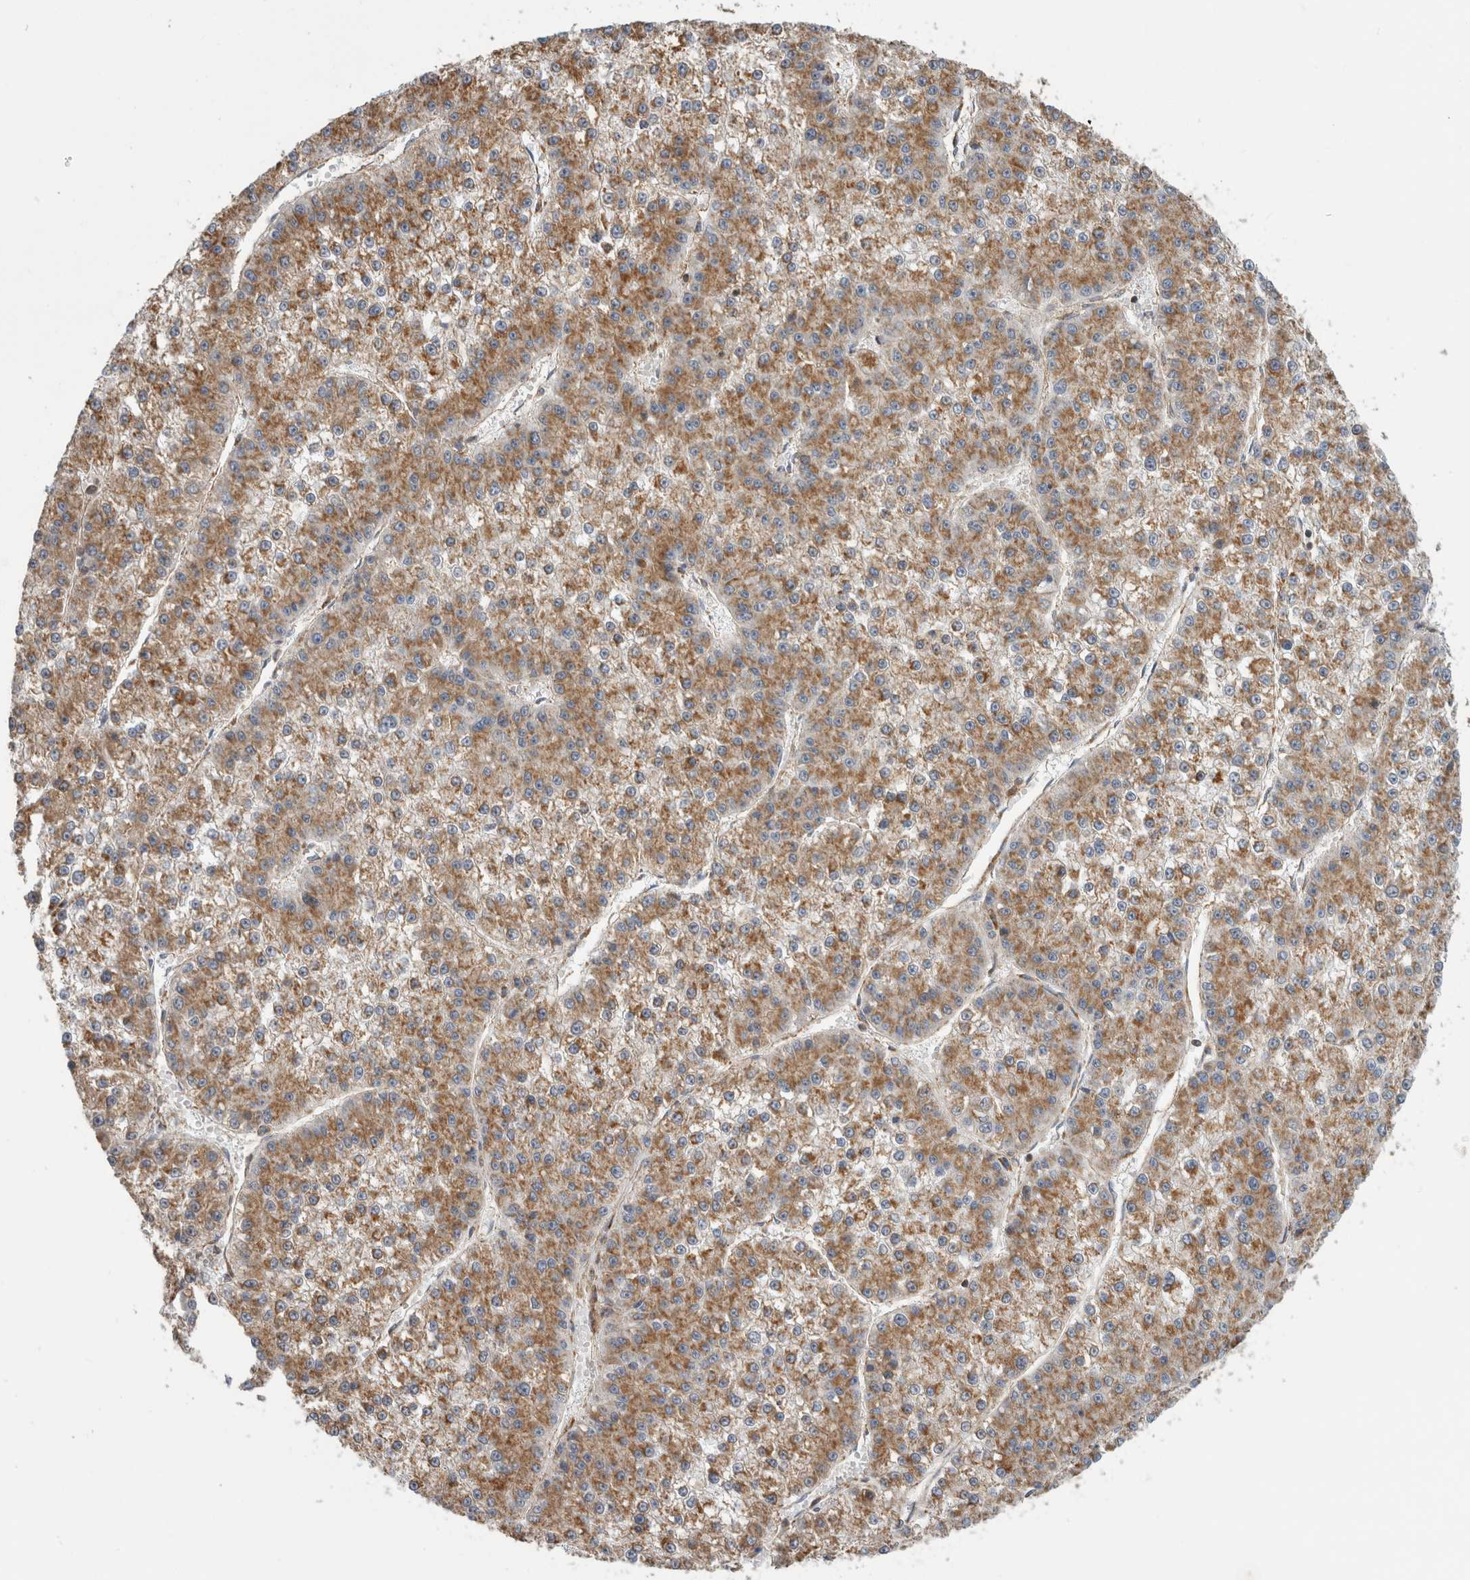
{"staining": {"intensity": "moderate", "quantity": ">75%", "location": "cytoplasmic/membranous"}, "tissue": "liver cancer", "cell_type": "Tumor cells", "image_type": "cancer", "snomed": [{"axis": "morphology", "description": "Carcinoma, Hepatocellular, NOS"}, {"axis": "topography", "description": "Liver"}], "caption": "Protein staining of liver cancer tissue displays moderate cytoplasmic/membranous positivity in approximately >75% of tumor cells.", "gene": "SFXN2", "patient": {"sex": "female", "age": 73}}